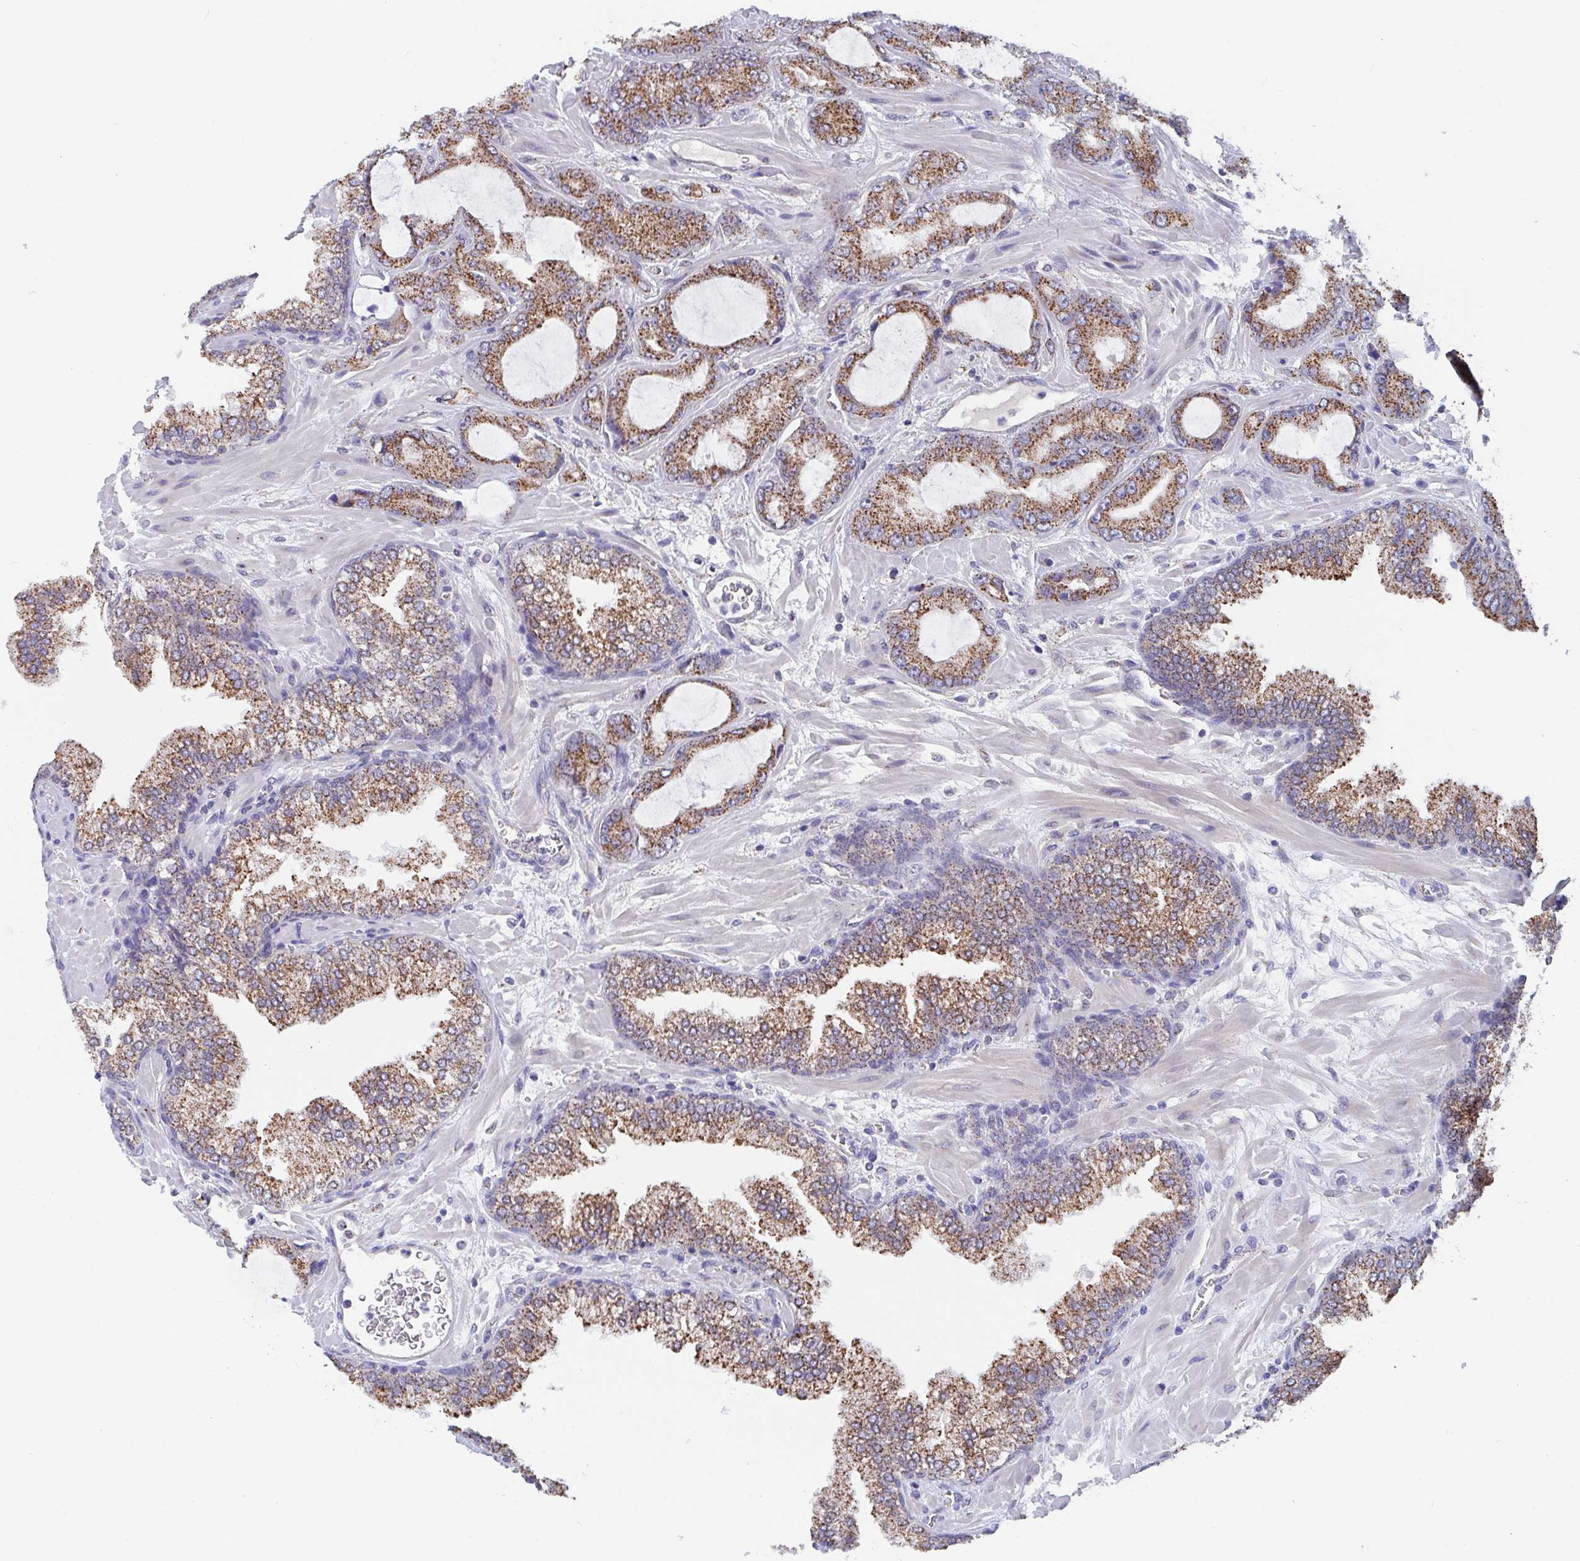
{"staining": {"intensity": "strong", "quantity": ">75%", "location": "cytoplasmic/membranous"}, "tissue": "prostate cancer", "cell_type": "Tumor cells", "image_type": "cancer", "snomed": [{"axis": "morphology", "description": "Adenocarcinoma, High grade"}, {"axis": "topography", "description": "Prostate"}], "caption": "DAB immunohistochemical staining of prostate high-grade adenocarcinoma shows strong cytoplasmic/membranous protein positivity in approximately >75% of tumor cells.", "gene": "PROSER3", "patient": {"sex": "male", "age": 68}}